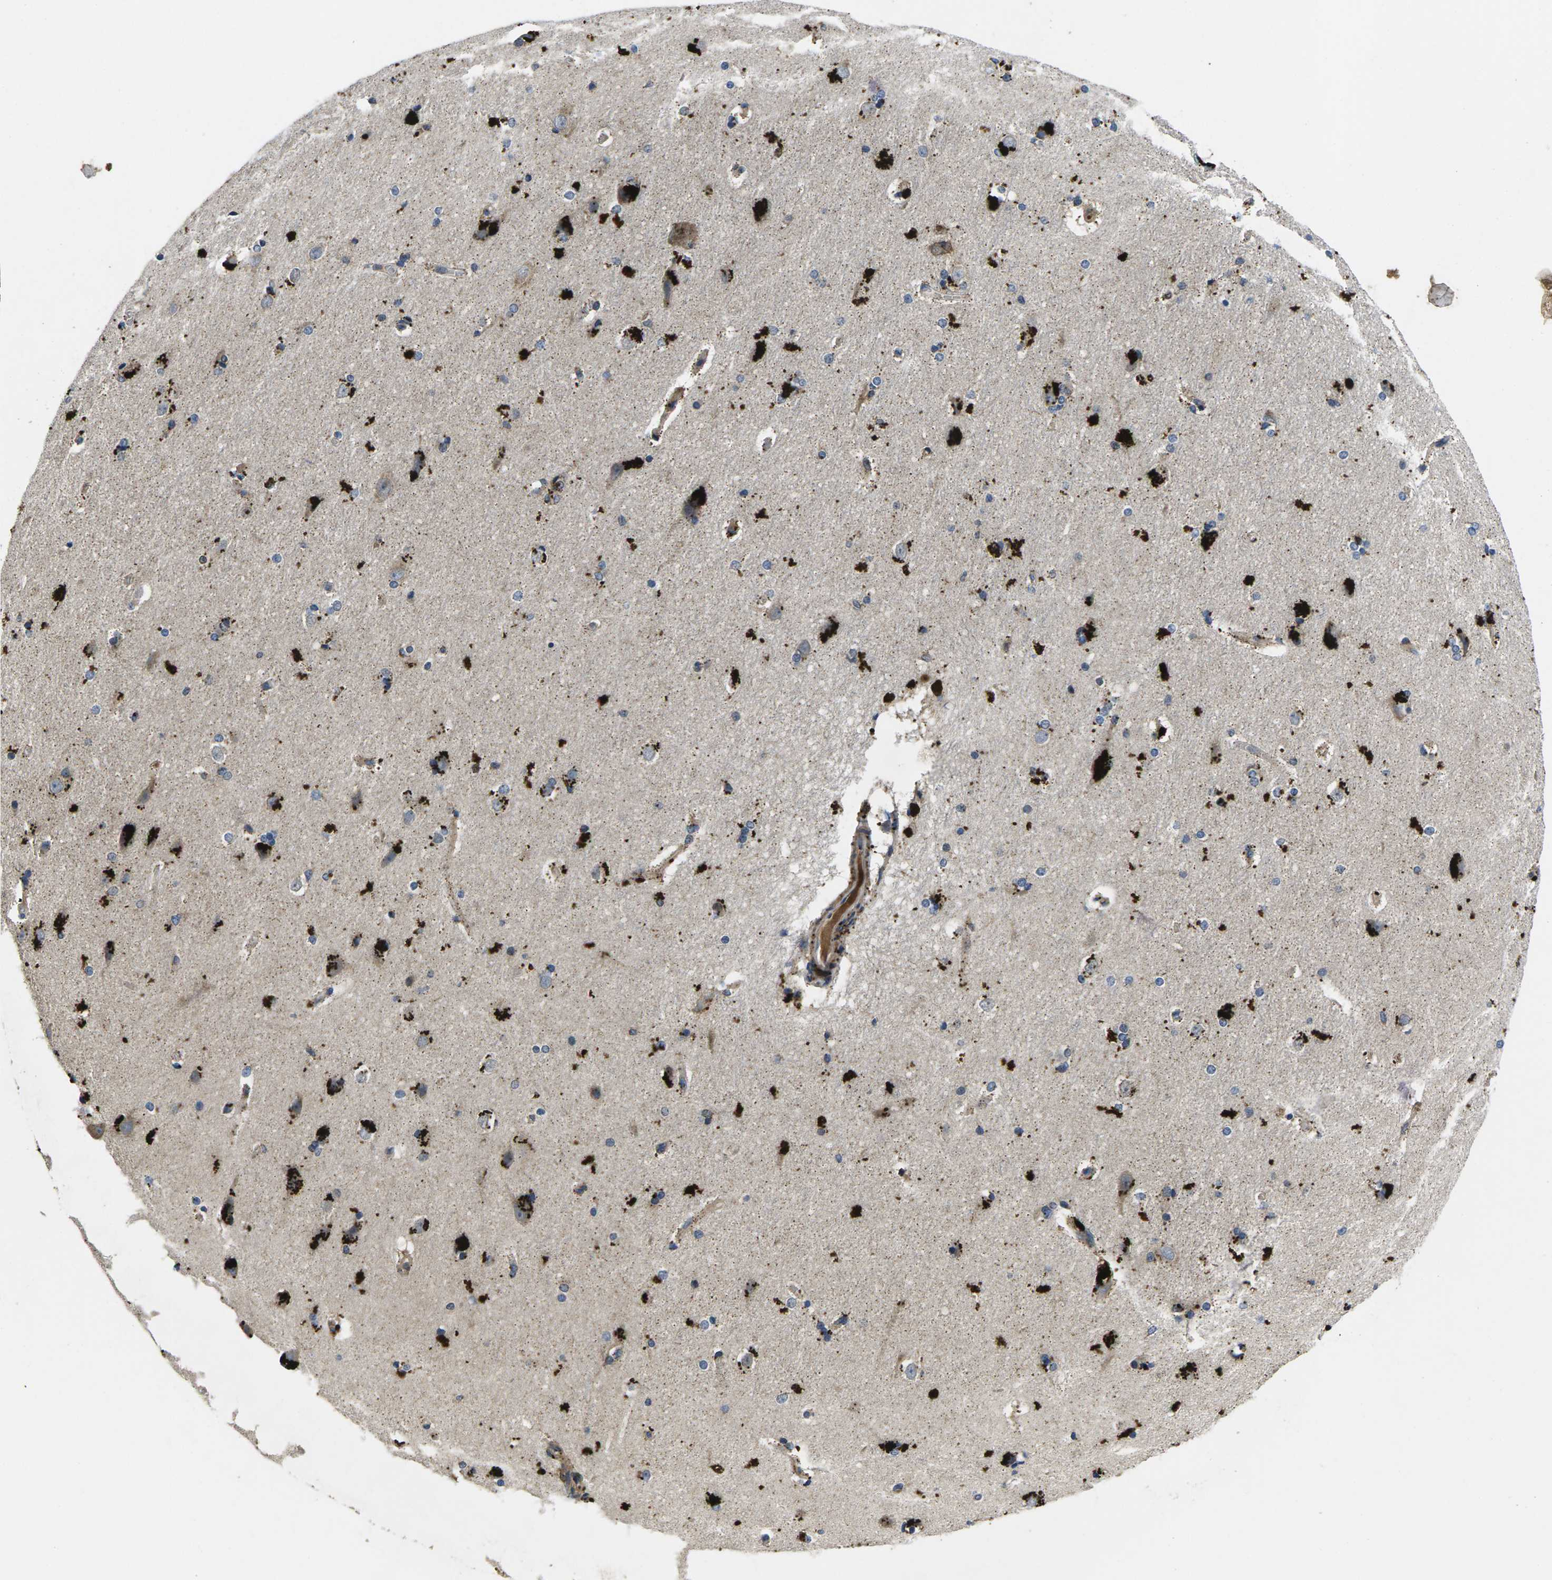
{"staining": {"intensity": "negative", "quantity": "none", "location": "none"}, "tissue": "hippocampus", "cell_type": "Glial cells", "image_type": "normal", "snomed": [{"axis": "morphology", "description": "Normal tissue, NOS"}, {"axis": "topography", "description": "Hippocampus"}], "caption": "DAB (3,3'-diaminobenzidine) immunohistochemical staining of benign human hippocampus exhibits no significant staining in glial cells.", "gene": "PLCE1", "patient": {"sex": "female", "age": 19}}